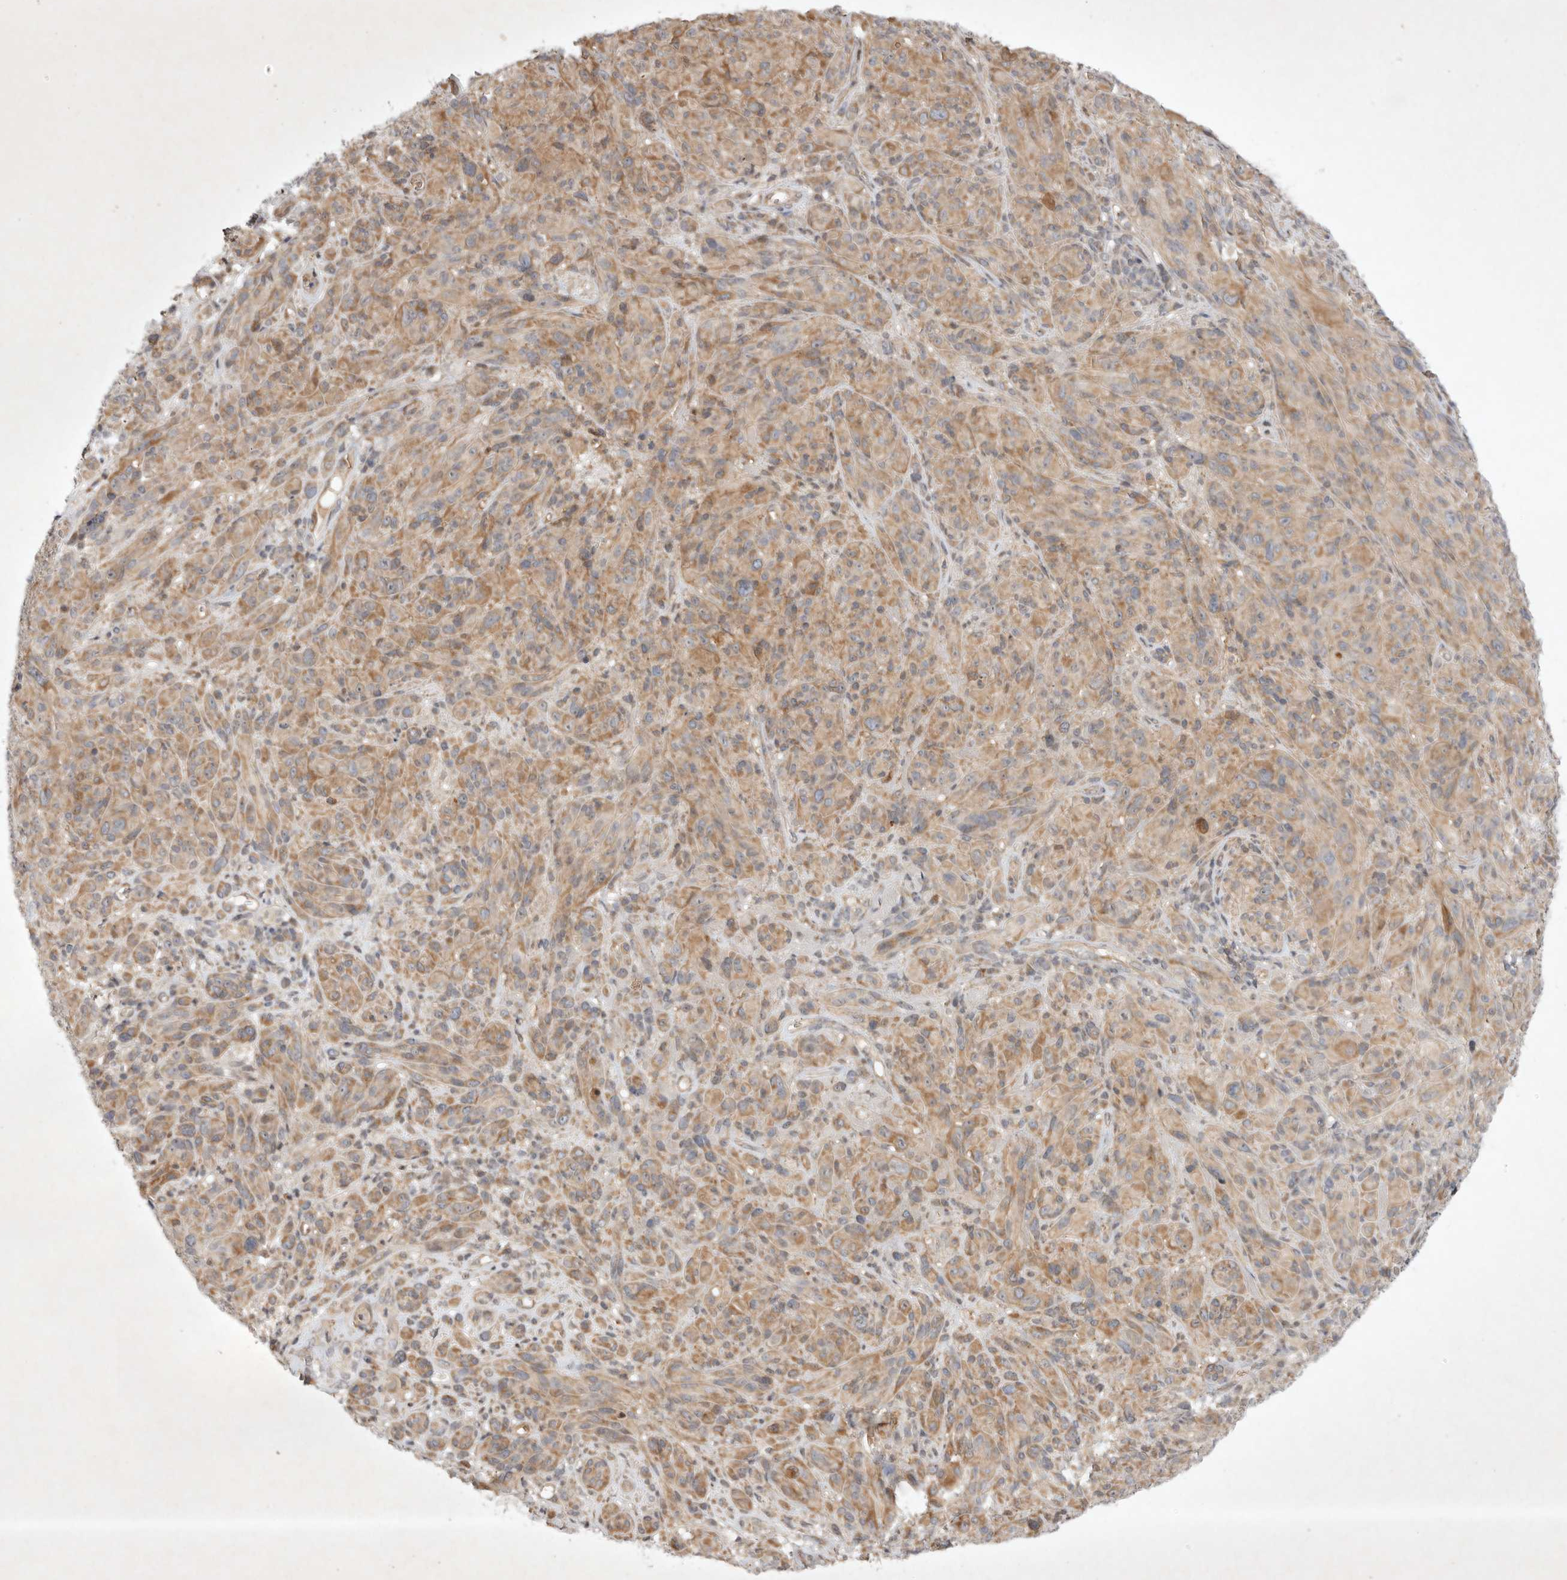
{"staining": {"intensity": "moderate", "quantity": ">75%", "location": "cytoplasmic/membranous"}, "tissue": "melanoma", "cell_type": "Tumor cells", "image_type": "cancer", "snomed": [{"axis": "morphology", "description": "Malignant melanoma, NOS"}, {"axis": "topography", "description": "Skin of head"}], "caption": "Immunohistochemical staining of human melanoma displays moderate cytoplasmic/membranous protein expression in about >75% of tumor cells.", "gene": "EIF2AK1", "patient": {"sex": "male", "age": 96}}